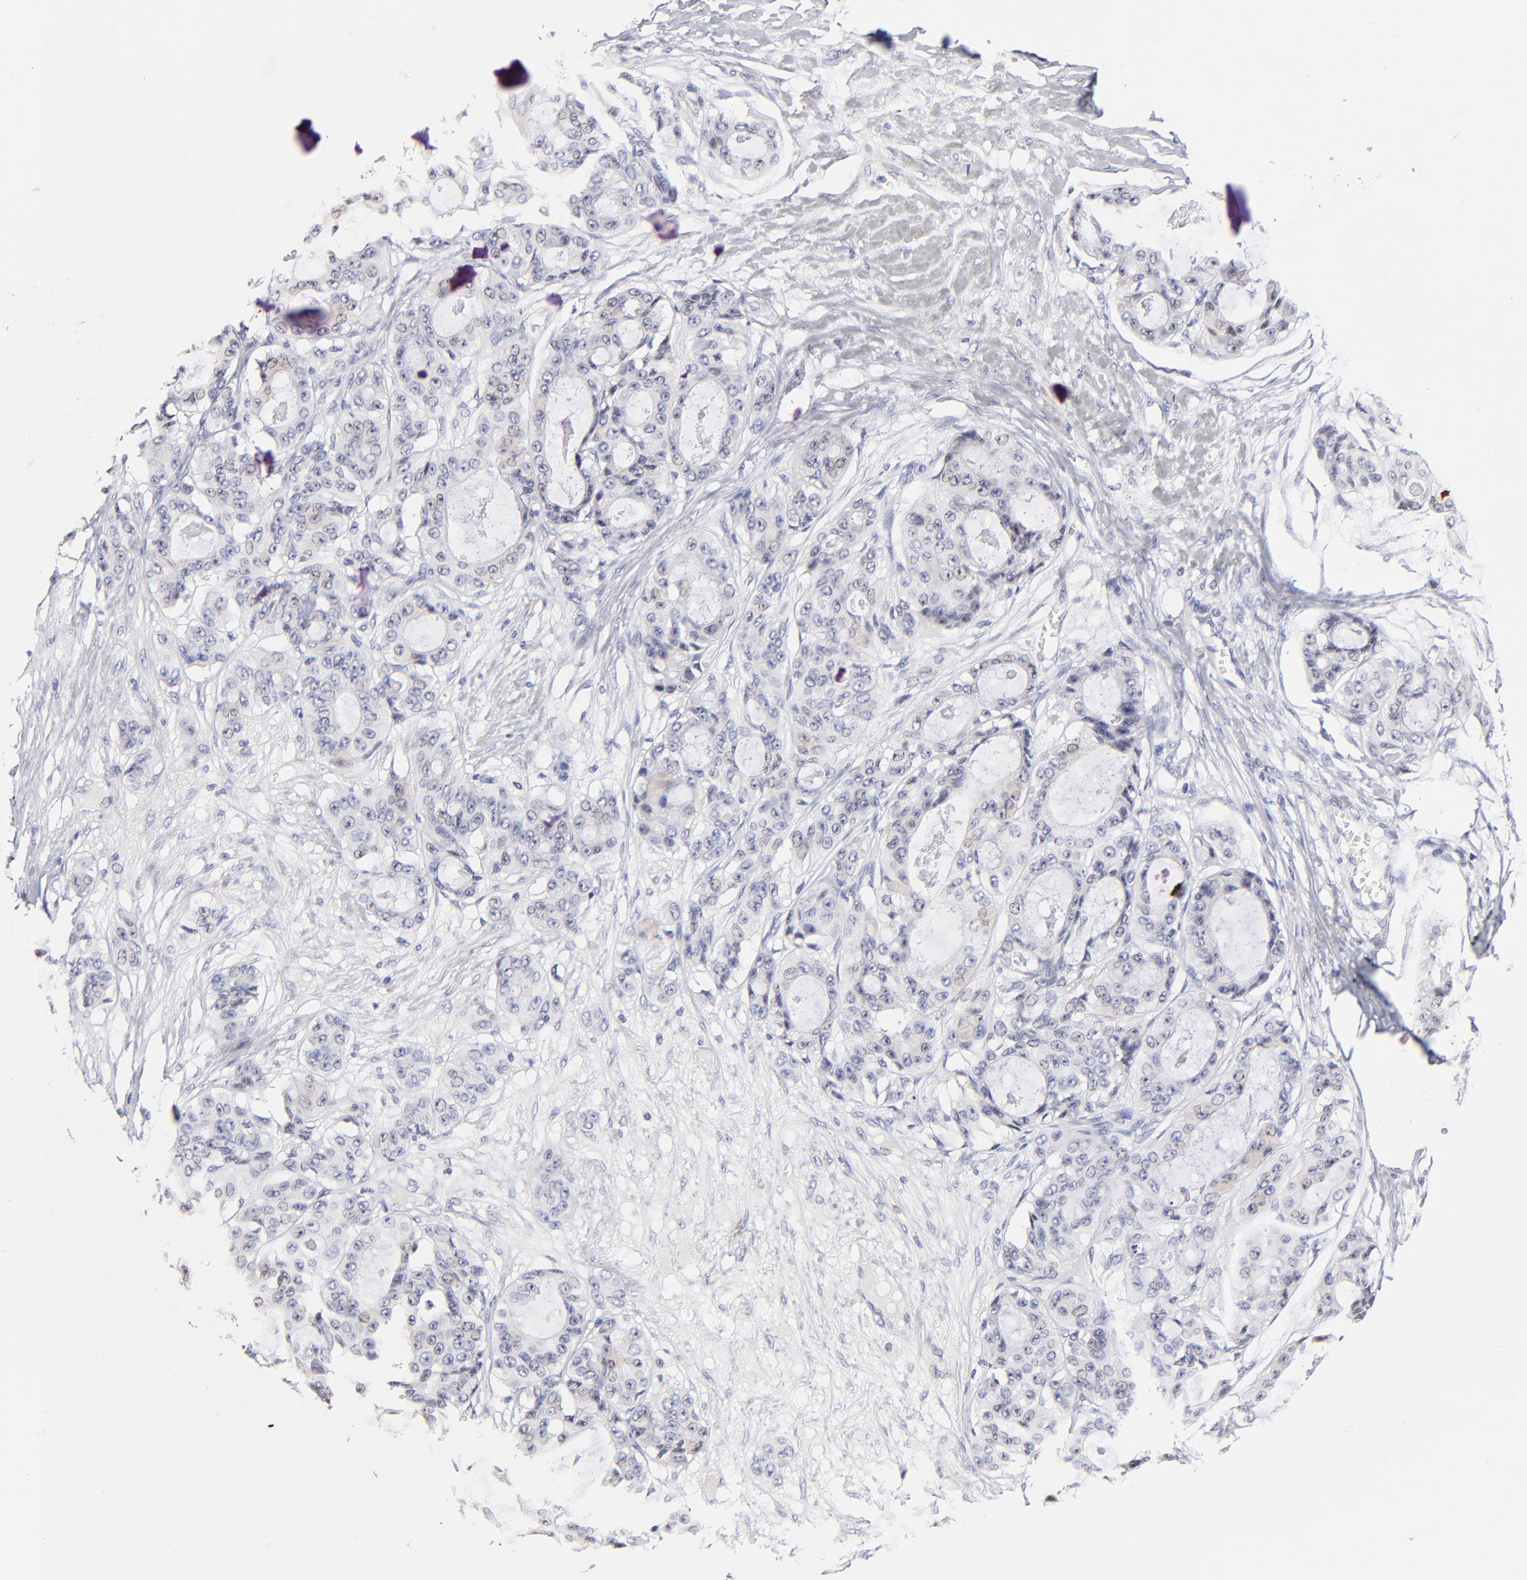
{"staining": {"intensity": "negative", "quantity": "none", "location": "none"}, "tissue": "ovarian cancer", "cell_type": "Tumor cells", "image_type": "cancer", "snomed": [{"axis": "morphology", "description": "Carcinoma, endometroid"}, {"axis": "topography", "description": "Ovary"}], "caption": "Protein analysis of ovarian cancer reveals no significant staining in tumor cells.", "gene": "ZNF10", "patient": {"sex": "female", "age": 61}}